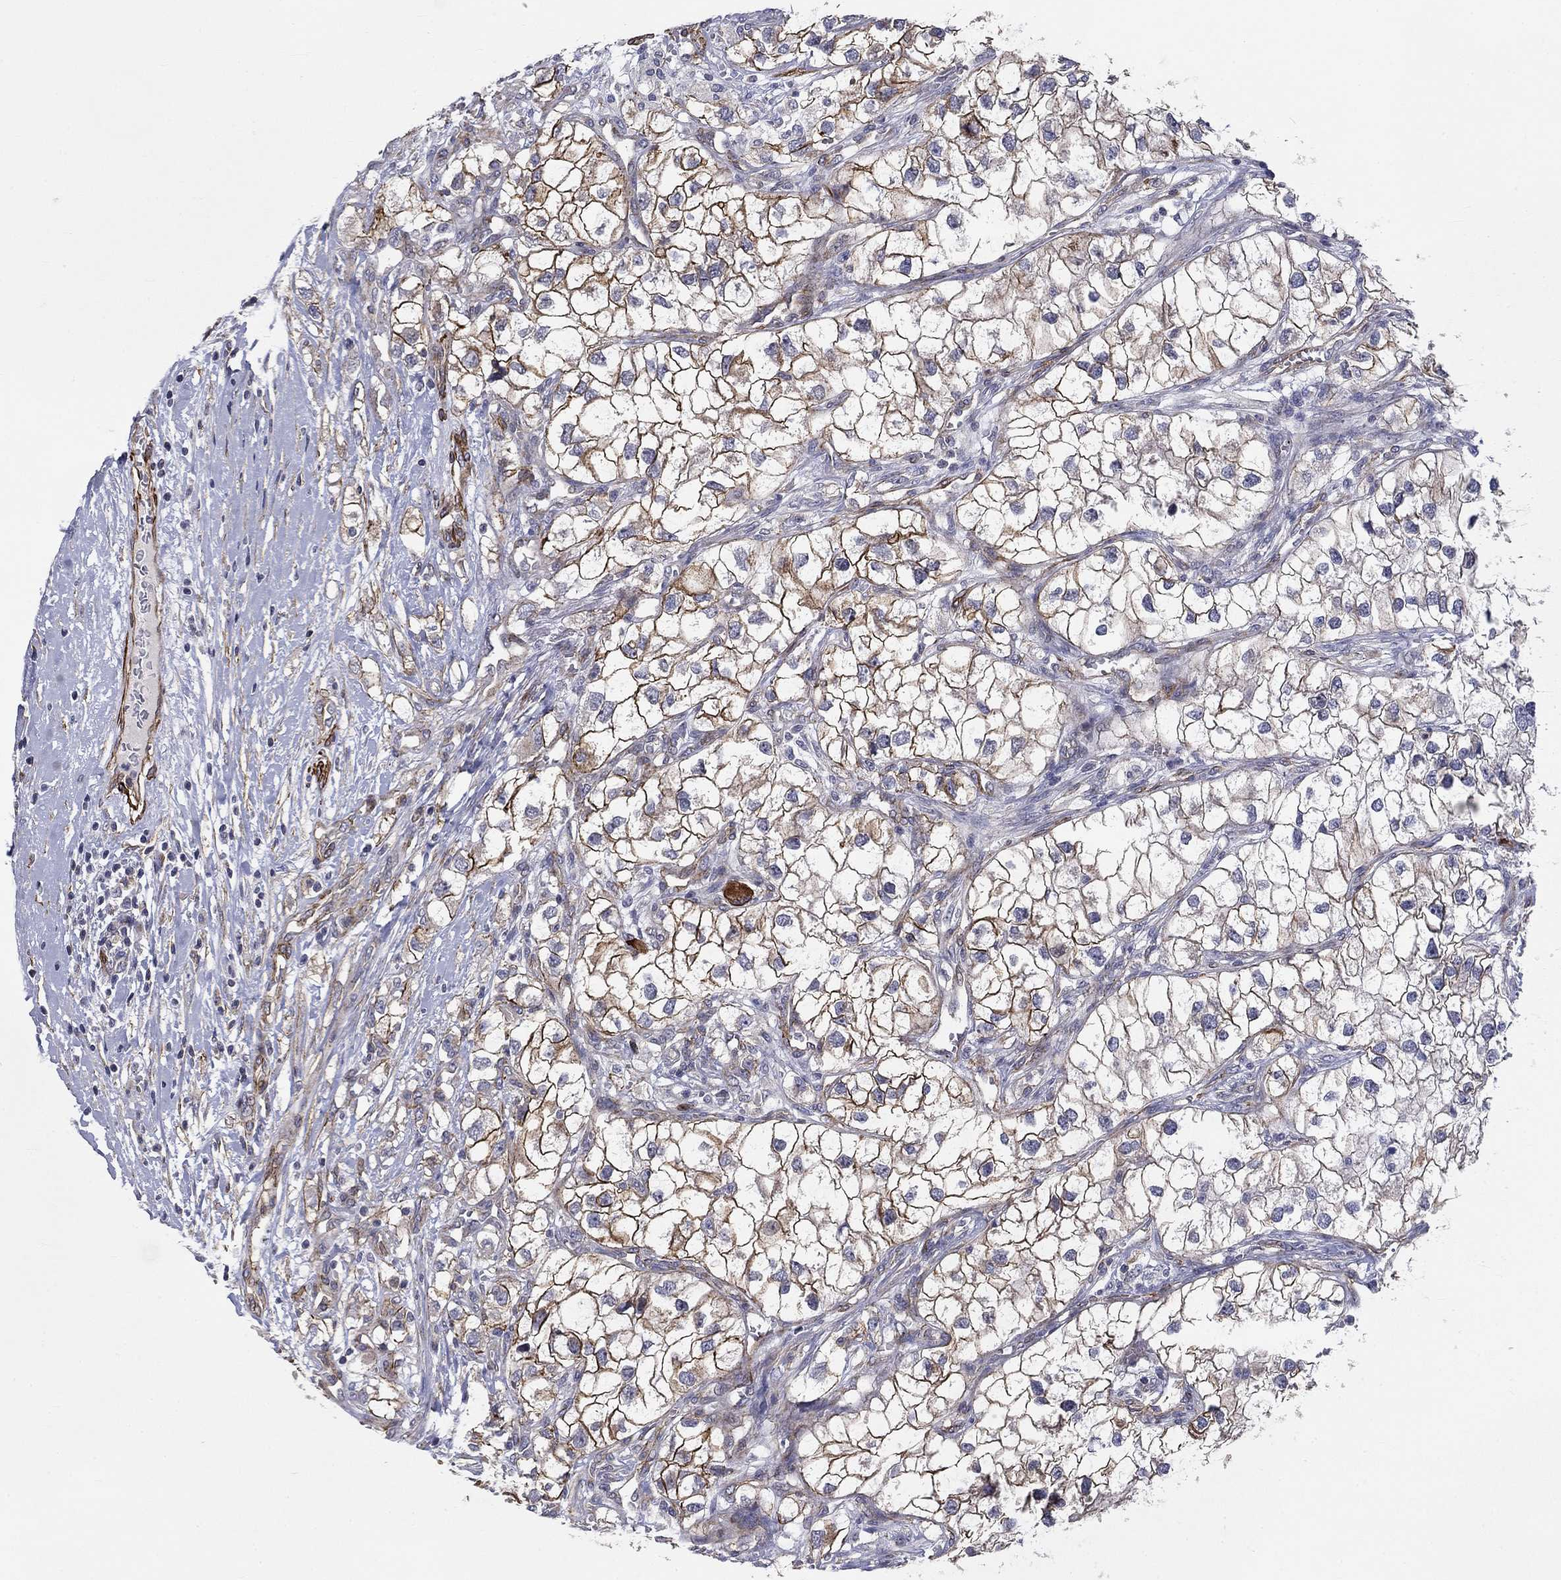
{"staining": {"intensity": "strong", "quantity": "25%-75%", "location": "cytoplasmic/membranous"}, "tissue": "renal cancer", "cell_type": "Tumor cells", "image_type": "cancer", "snomed": [{"axis": "morphology", "description": "Adenocarcinoma, NOS"}, {"axis": "topography", "description": "Kidney"}], "caption": "Human adenocarcinoma (renal) stained with a brown dye demonstrates strong cytoplasmic/membranous positive positivity in about 25%-75% of tumor cells.", "gene": "SYNC", "patient": {"sex": "male", "age": 59}}